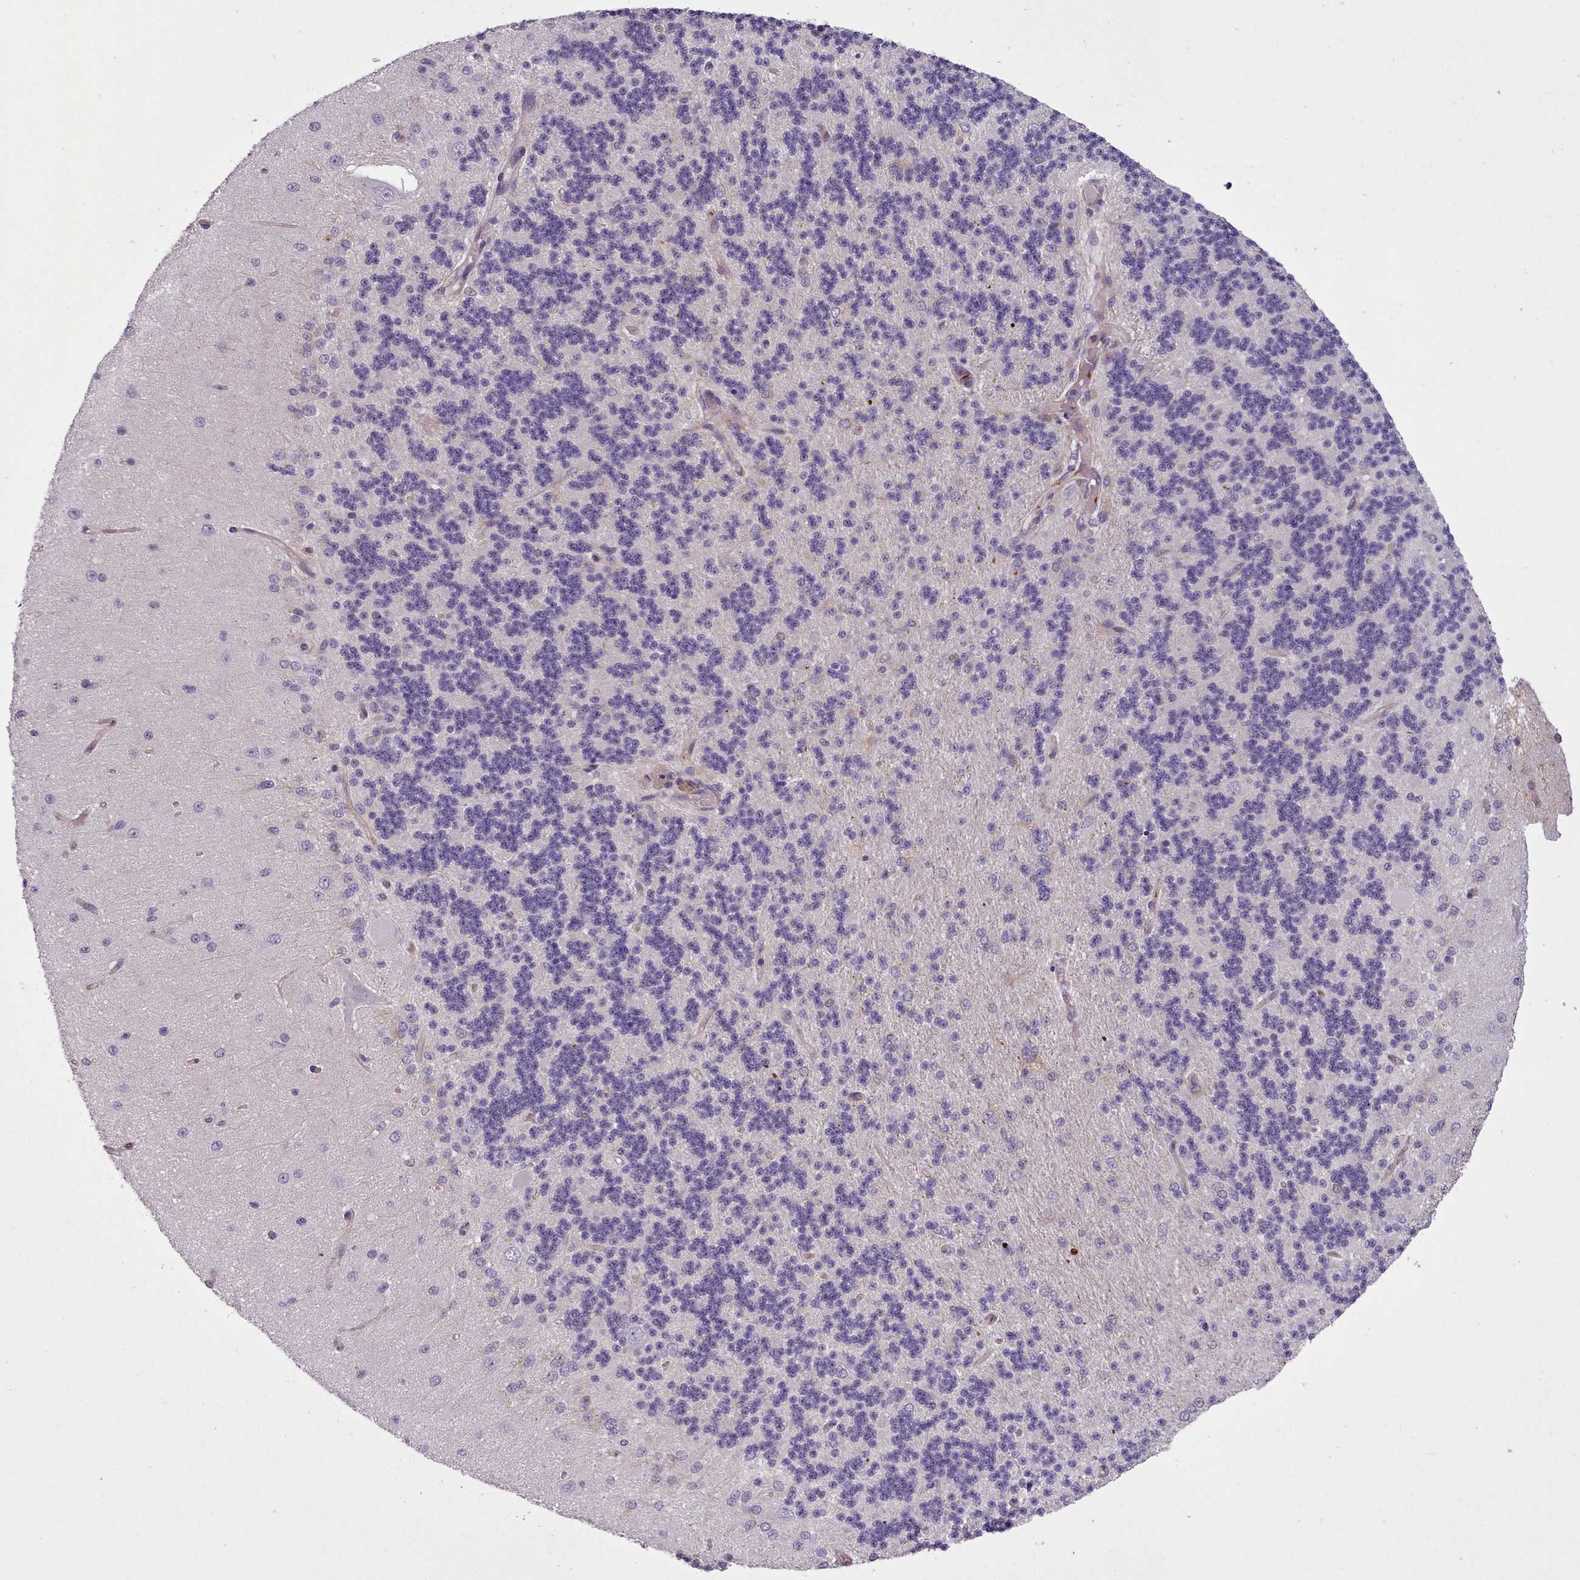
{"staining": {"intensity": "negative", "quantity": "none", "location": "none"}, "tissue": "cerebellum", "cell_type": "Cells in granular layer", "image_type": "normal", "snomed": [{"axis": "morphology", "description": "Normal tissue, NOS"}, {"axis": "topography", "description": "Cerebellum"}], "caption": "Image shows no protein staining in cells in granular layer of unremarkable cerebellum. (DAB (3,3'-diaminobenzidine) immunohistochemistry (IHC) with hematoxylin counter stain).", "gene": "NDST2", "patient": {"sex": "female", "age": 29}}